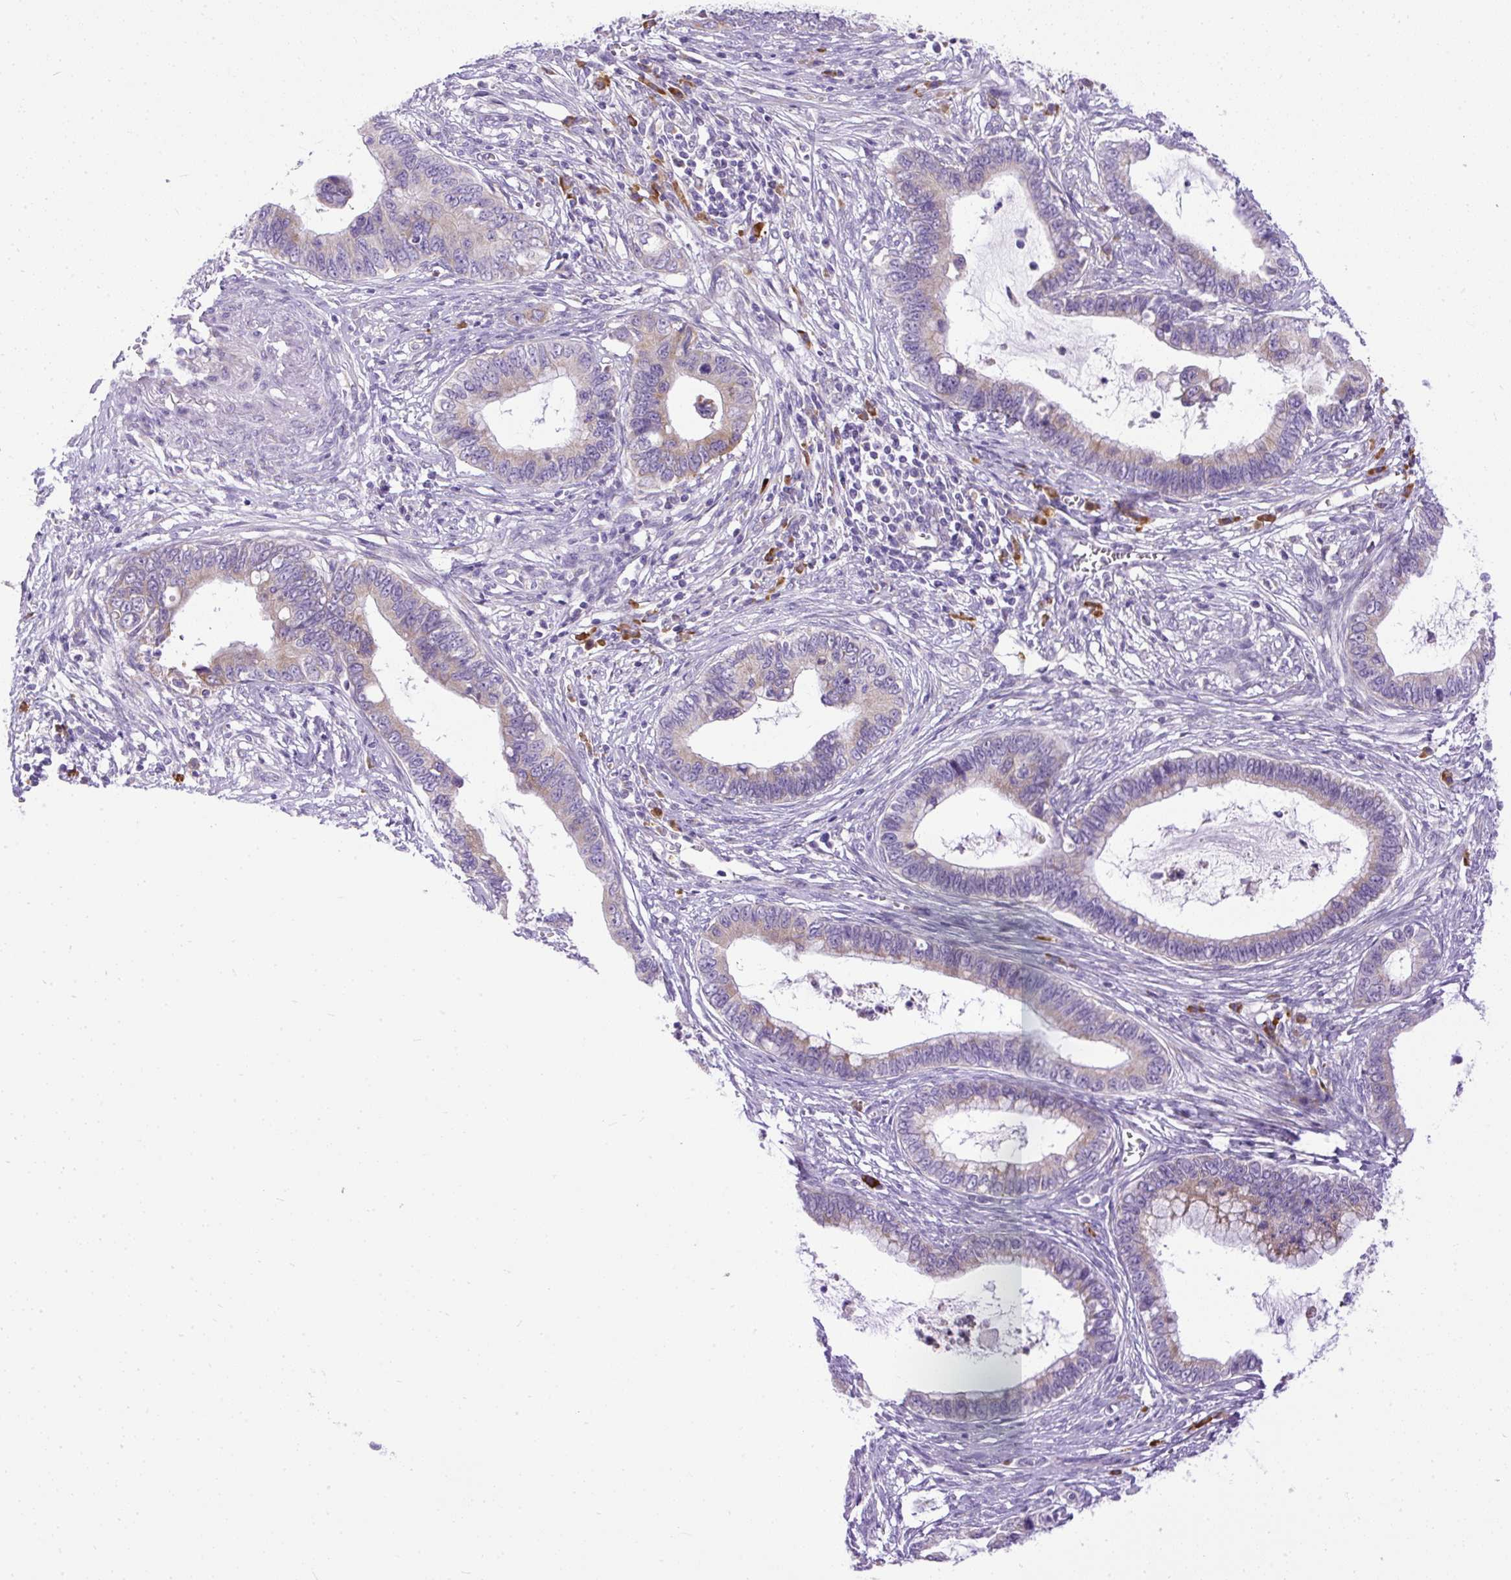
{"staining": {"intensity": "weak", "quantity": "<25%", "location": "cytoplasmic/membranous"}, "tissue": "cervical cancer", "cell_type": "Tumor cells", "image_type": "cancer", "snomed": [{"axis": "morphology", "description": "Adenocarcinoma, NOS"}, {"axis": "topography", "description": "Cervix"}], "caption": "IHC photomicrograph of cervical cancer (adenocarcinoma) stained for a protein (brown), which reveals no expression in tumor cells.", "gene": "SYBU", "patient": {"sex": "female", "age": 44}}